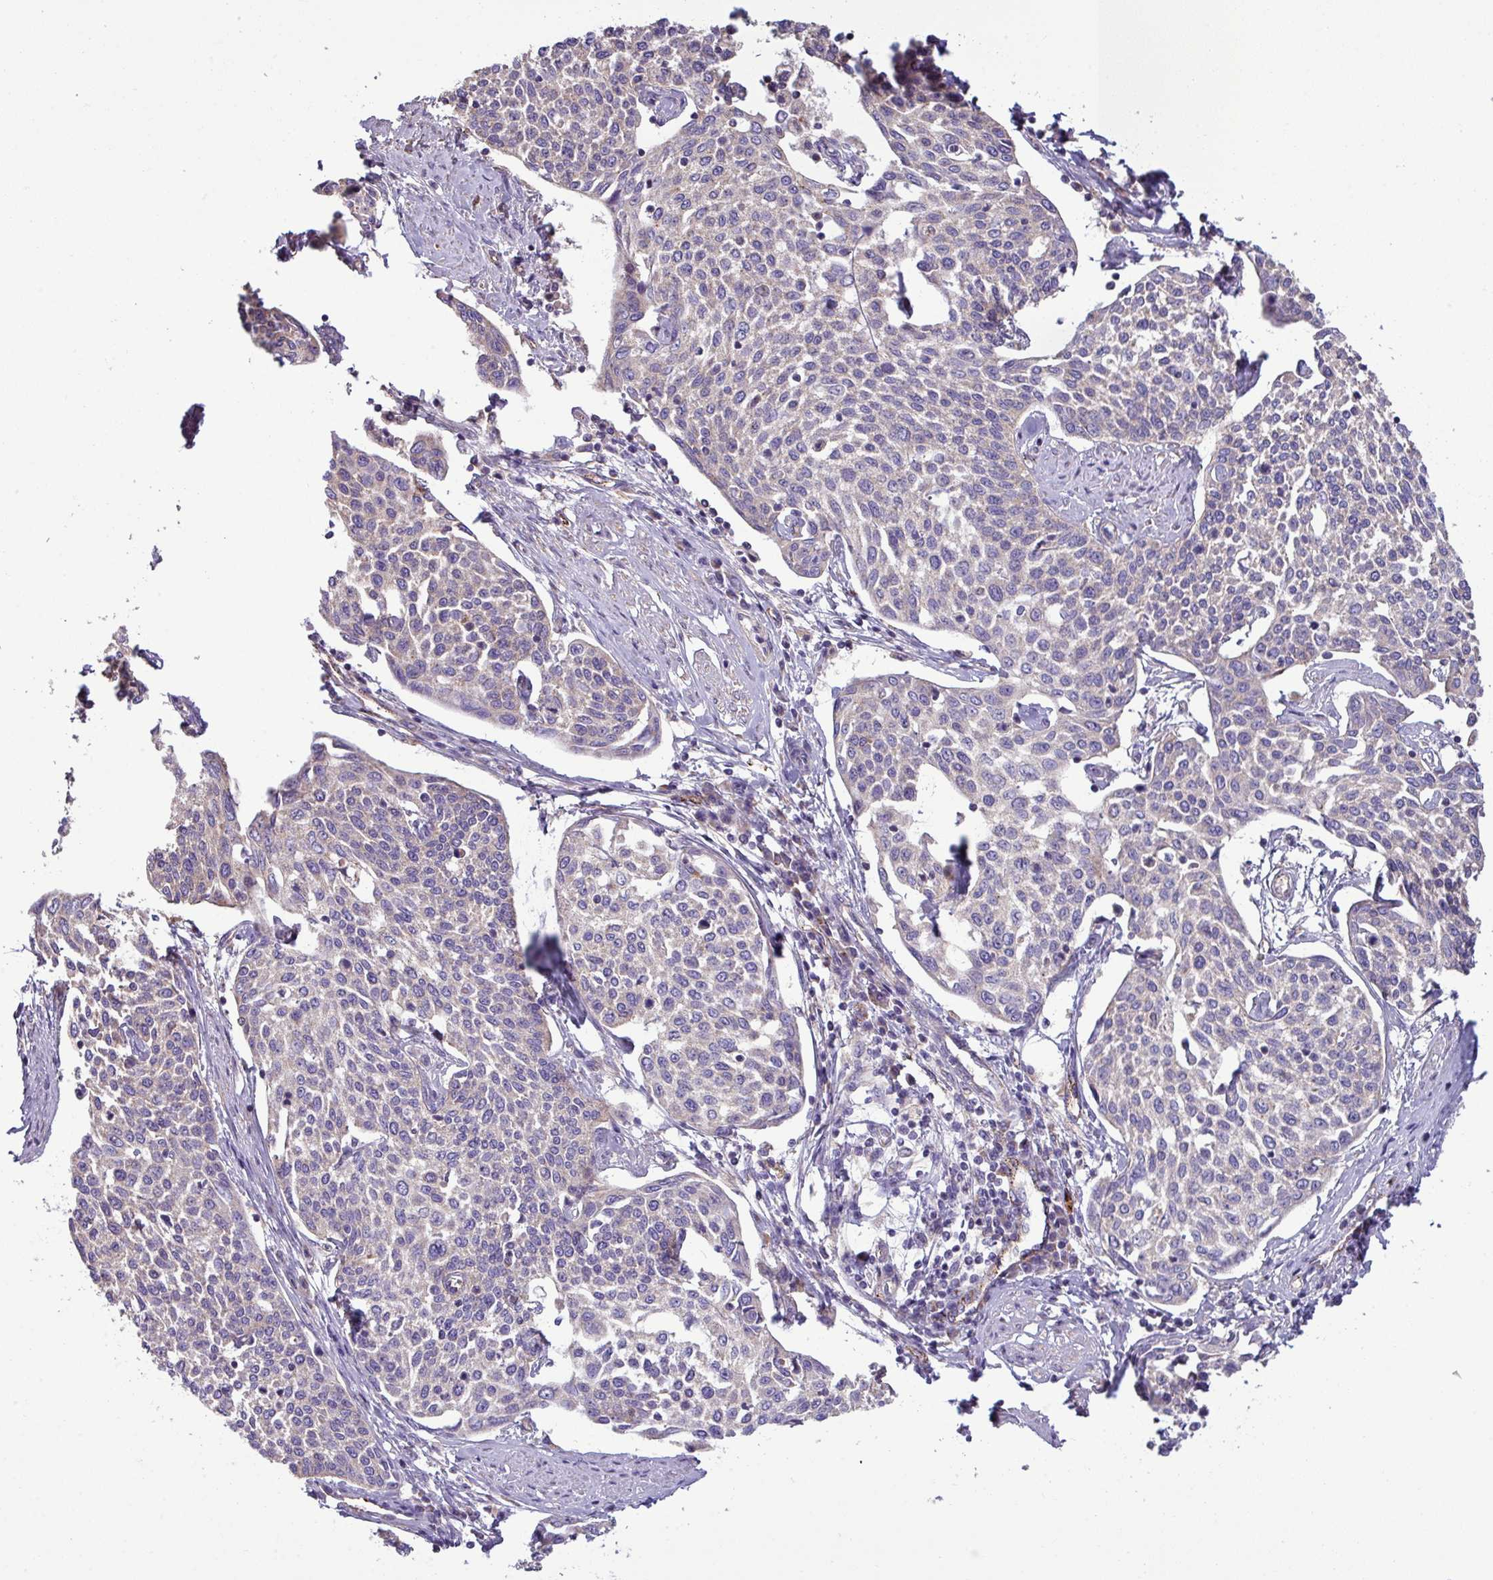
{"staining": {"intensity": "weak", "quantity": "<25%", "location": "cytoplasmic/membranous"}, "tissue": "cervical cancer", "cell_type": "Tumor cells", "image_type": "cancer", "snomed": [{"axis": "morphology", "description": "Squamous cell carcinoma, NOS"}, {"axis": "topography", "description": "Cervix"}], "caption": "A high-resolution photomicrograph shows immunohistochemistry staining of cervical cancer, which reveals no significant staining in tumor cells.", "gene": "PPM1J", "patient": {"sex": "female", "age": 34}}